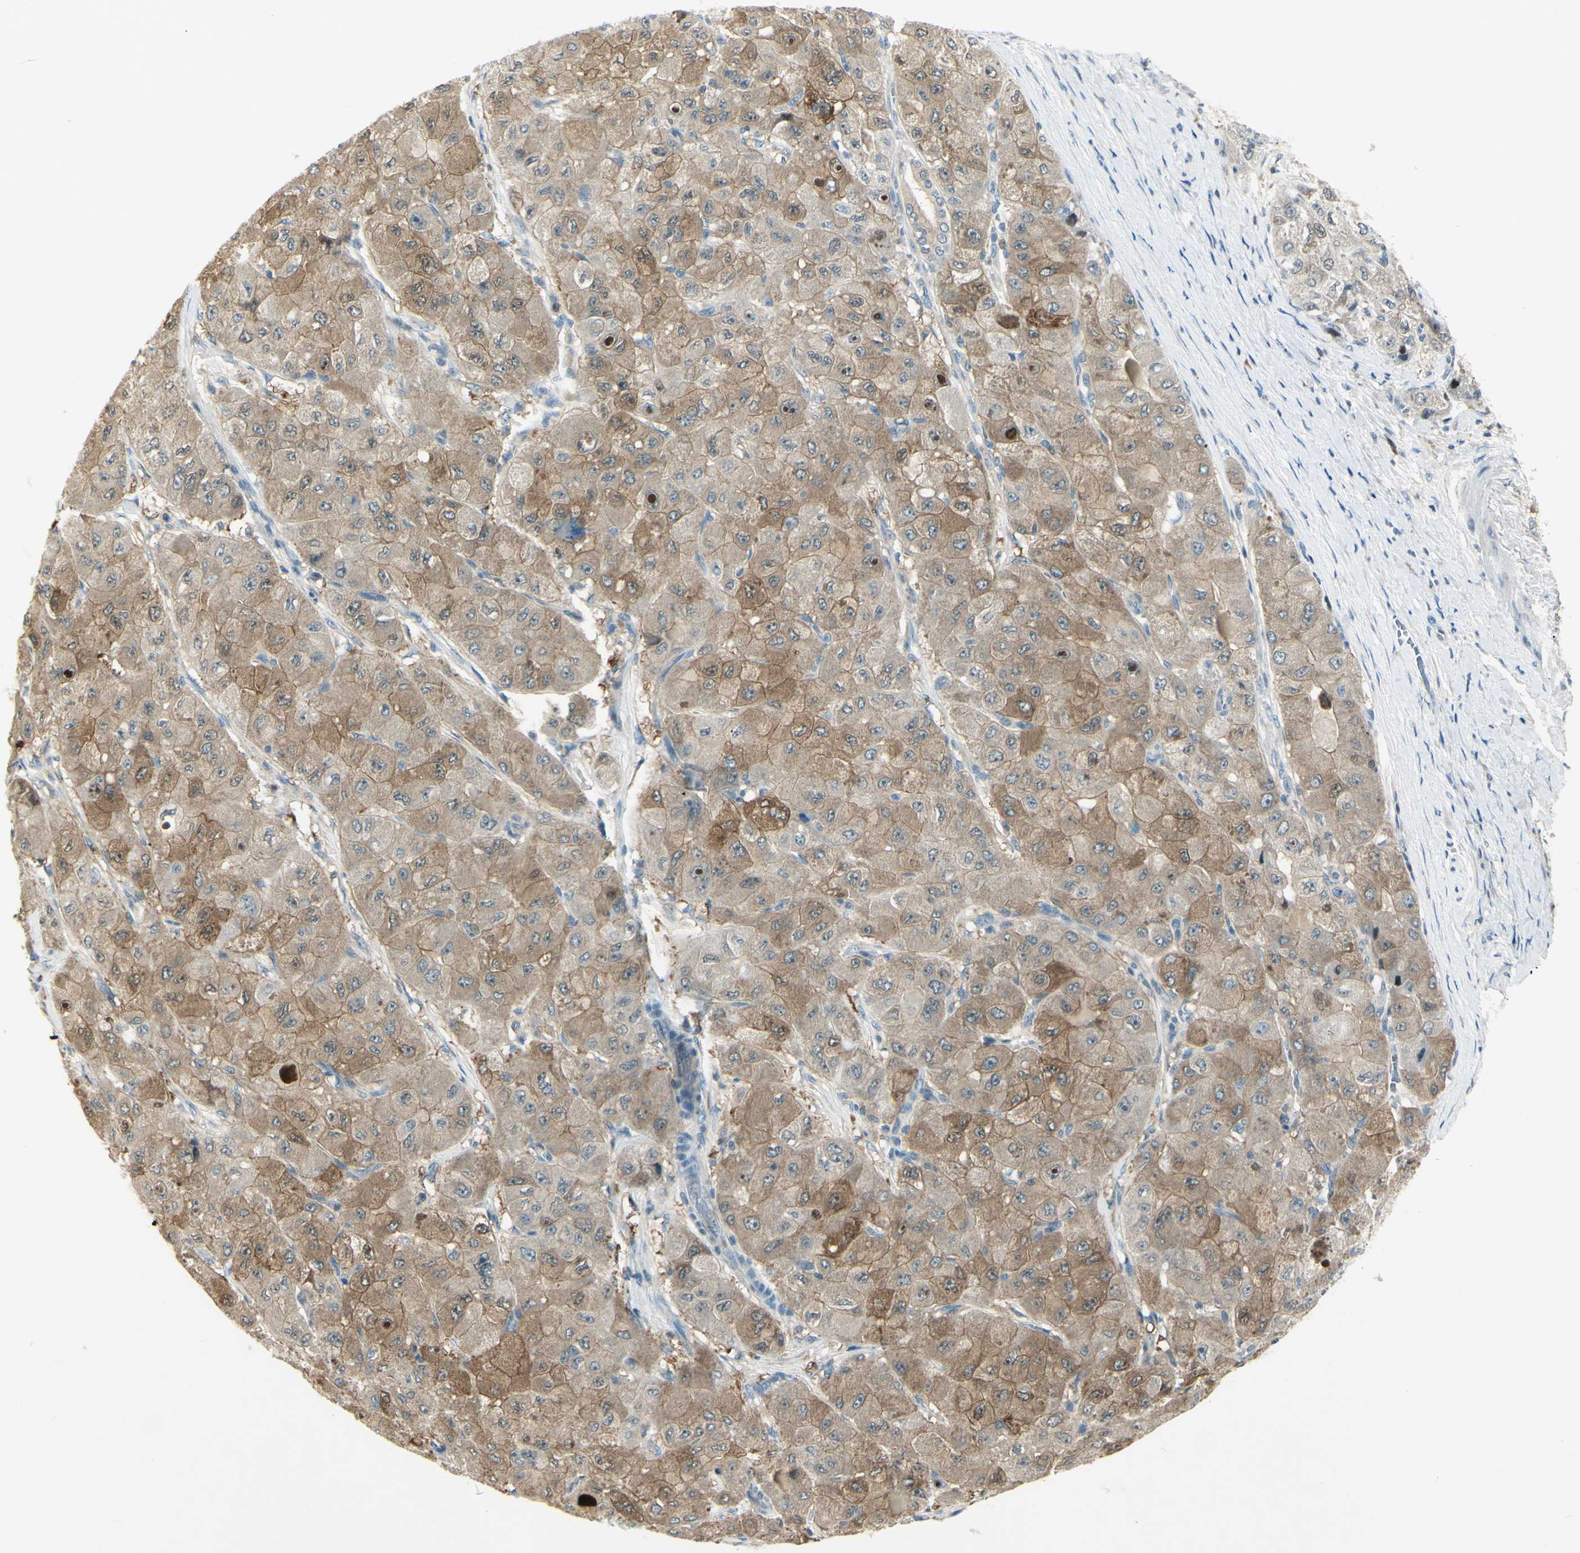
{"staining": {"intensity": "moderate", "quantity": ">75%", "location": "cytoplasmic/membranous"}, "tissue": "liver cancer", "cell_type": "Tumor cells", "image_type": "cancer", "snomed": [{"axis": "morphology", "description": "Carcinoma, Hepatocellular, NOS"}, {"axis": "topography", "description": "Liver"}], "caption": "Brown immunohistochemical staining in human hepatocellular carcinoma (liver) exhibits moderate cytoplasmic/membranous positivity in approximately >75% of tumor cells. The staining is performed using DAB brown chromogen to label protein expression. The nuclei are counter-stained blue using hematoxylin.", "gene": "C1orf159", "patient": {"sex": "male", "age": 80}}